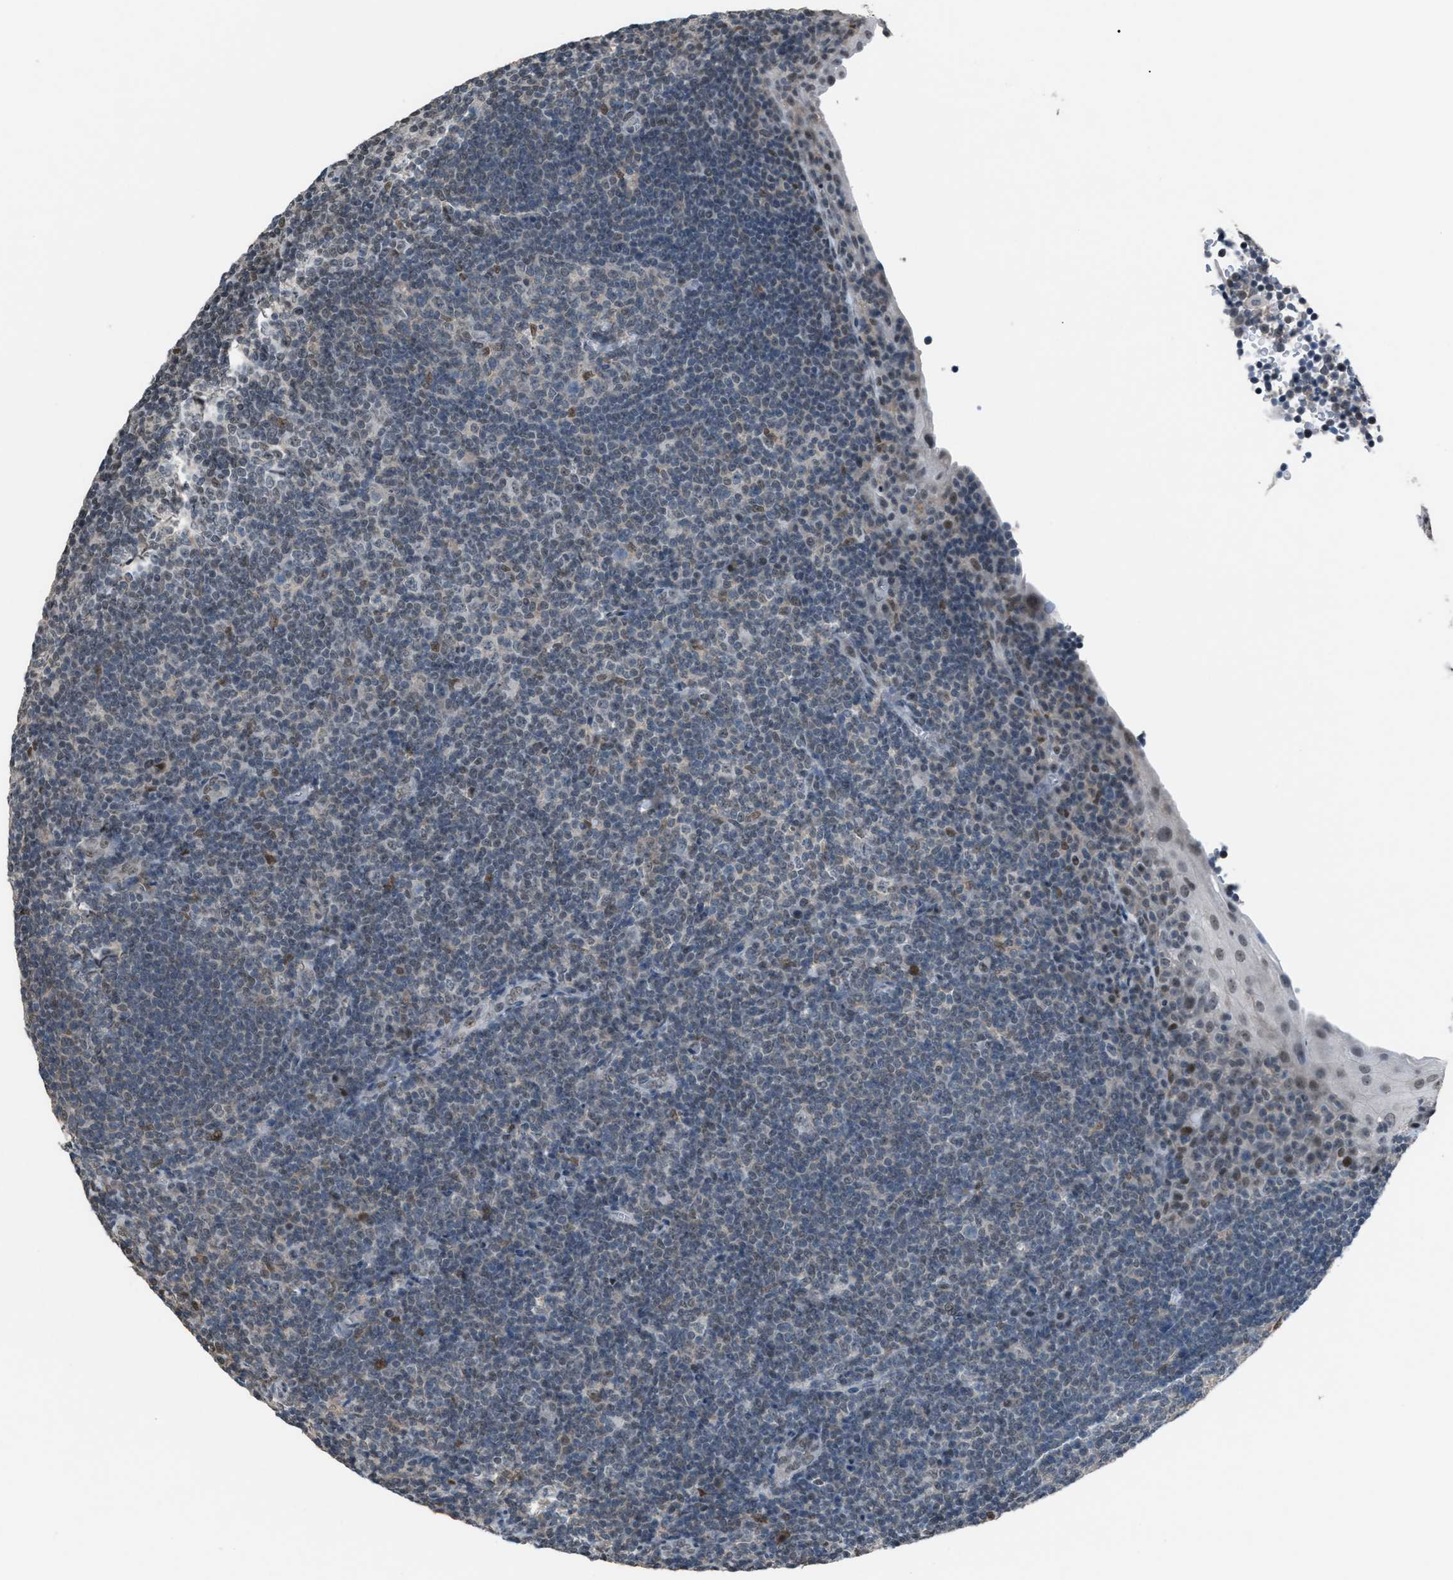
{"staining": {"intensity": "weak", "quantity": "<25%", "location": "nuclear"}, "tissue": "tonsil", "cell_type": "Germinal center cells", "image_type": "normal", "snomed": [{"axis": "morphology", "description": "Normal tissue, NOS"}, {"axis": "topography", "description": "Tonsil"}], "caption": "Germinal center cells show no significant staining in benign tonsil. (DAB immunohistochemistry (IHC) with hematoxylin counter stain).", "gene": "ZNF276", "patient": {"sex": "male", "age": 37}}